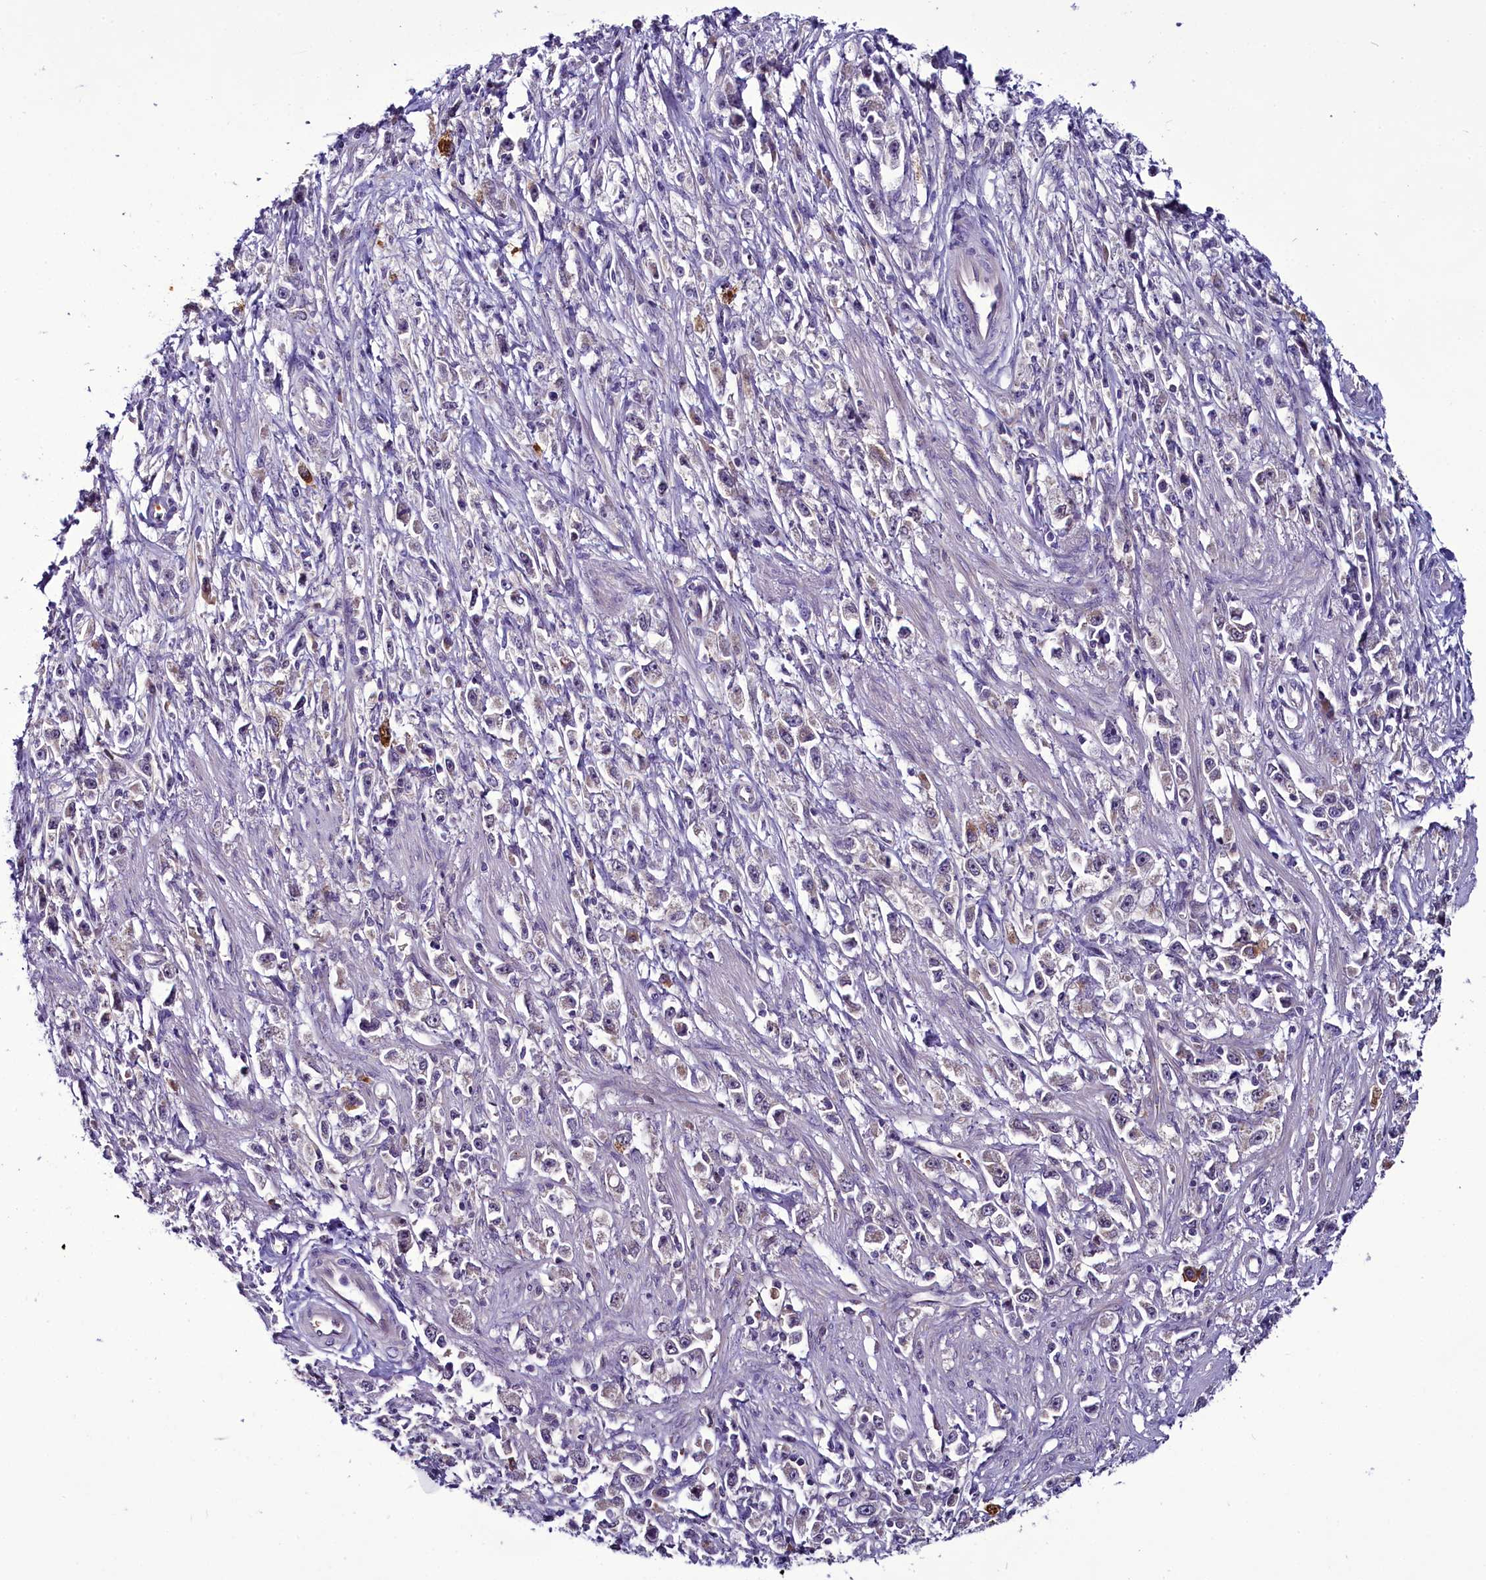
{"staining": {"intensity": "negative", "quantity": "none", "location": "none"}, "tissue": "stomach cancer", "cell_type": "Tumor cells", "image_type": "cancer", "snomed": [{"axis": "morphology", "description": "Adenocarcinoma, NOS"}, {"axis": "topography", "description": "Stomach"}], "caption": "Immunohistochemical staining of stomach adenocarcinoma exhibits no significant staining in tumor cells.", "gene": "C9orf40", "patient": {"sex": "female", "age": 59}}